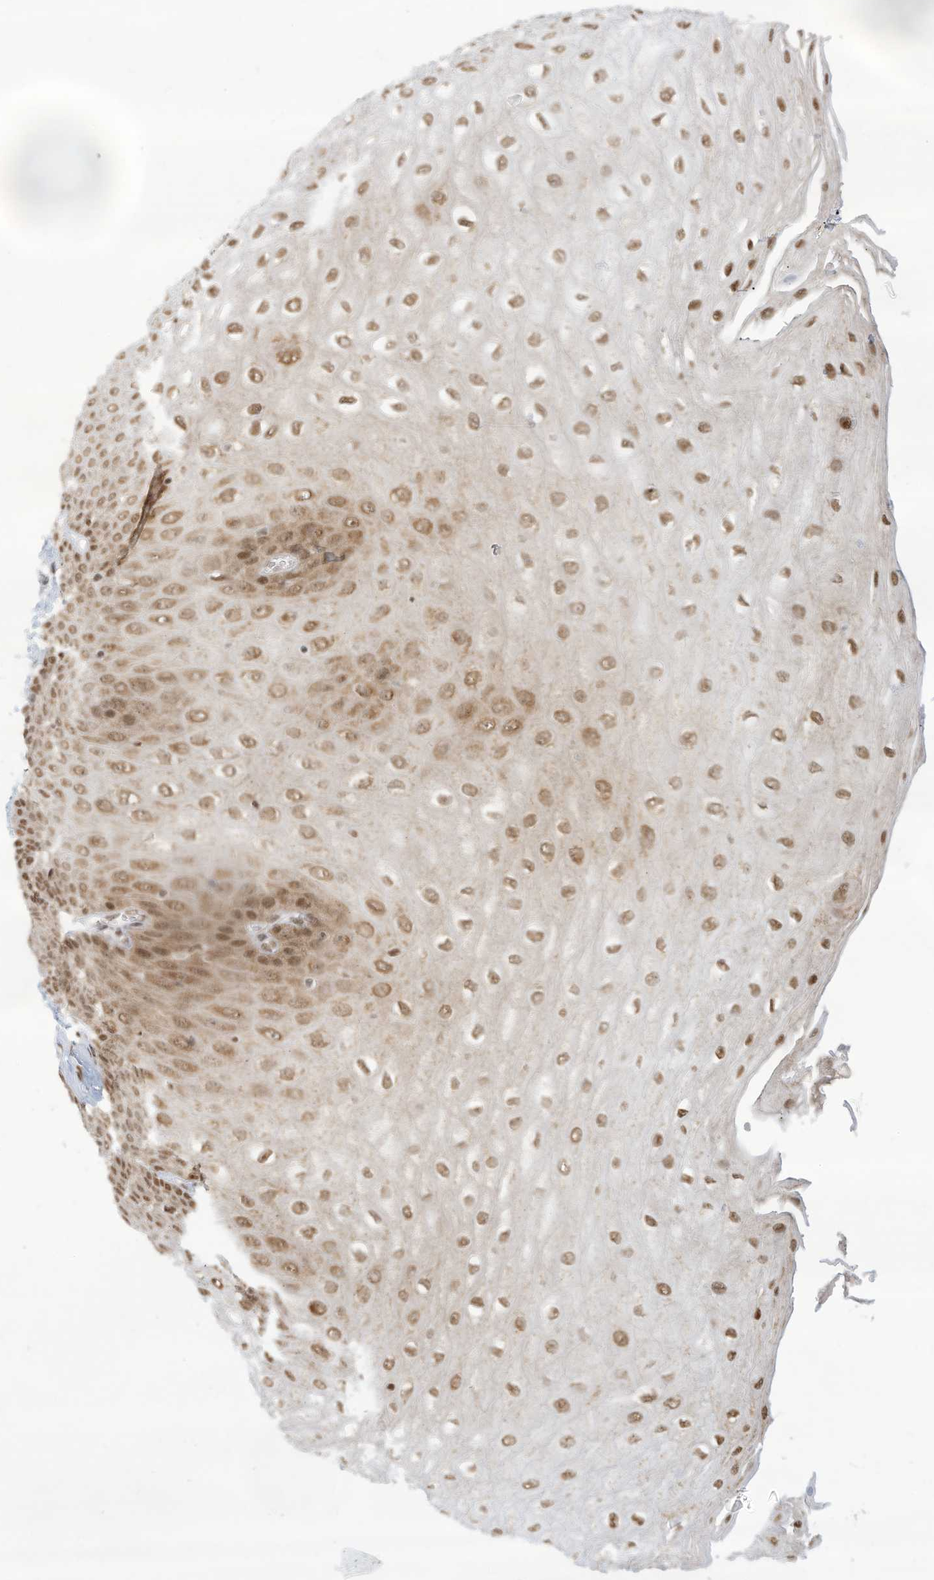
{"staining": {"intensity": "moderate", "quantity": ">75%", "location": "cytoplasmic/membranous,nuclear"}, "tissue": "esophagus", "cell_type": "Squamous epithelial cells", "image_type": "normal", "snomed": [{"axis": "morphology", "description": "Normal tissue, NOS"}, {"axis": "topography", "description": "Esophagus"}], "caption": "DAB immunohistochemical staining of benign human esophagus reveals moderate cytoplasmic/membranous,nuclear protein expression in approximately >75% of squamous epithelial cells.", "gene": "NHSL1", "patient": {"sex": "male", "age": 60}}